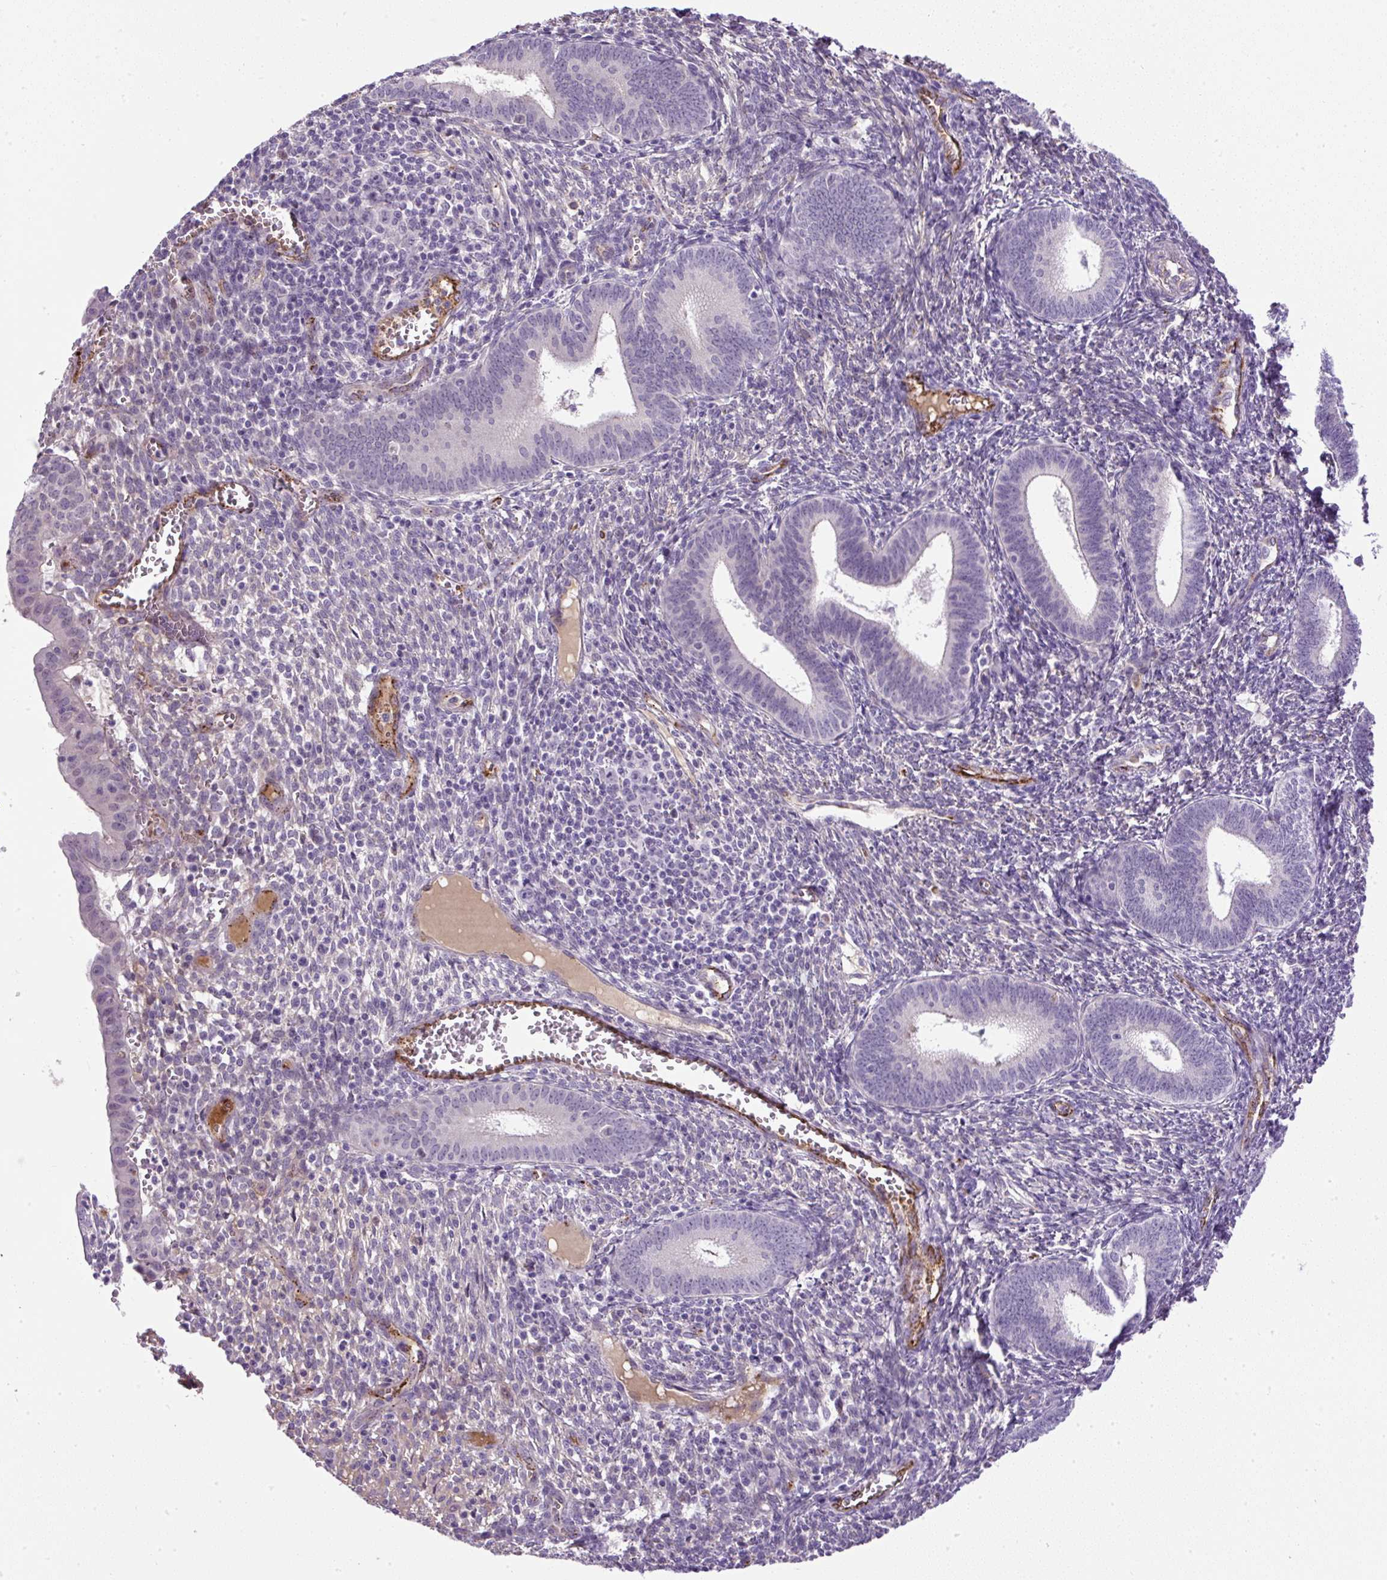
{"staining": {"intensity": "negative", "quantity": "none", "location": "none"}, "tissue": "endometrium", "cell_type": "Cells in endometrial stroma", "image_type": "normal", "snomed": [{"axis": "morphology", "description": "Normal tissue, NOS"}, {"axis": "topography", "description": "Endometrium"}], "caption": "The photomicrograph shows no significant positivity in cells in endometrial stroma of endometrium. (DAB (3,3'-diaminobenzidine) IHC visualized using brightfield microscopy, high magnification).", "gene": "LEFTY1", "patient": {"sex": "female", "age": 41}}